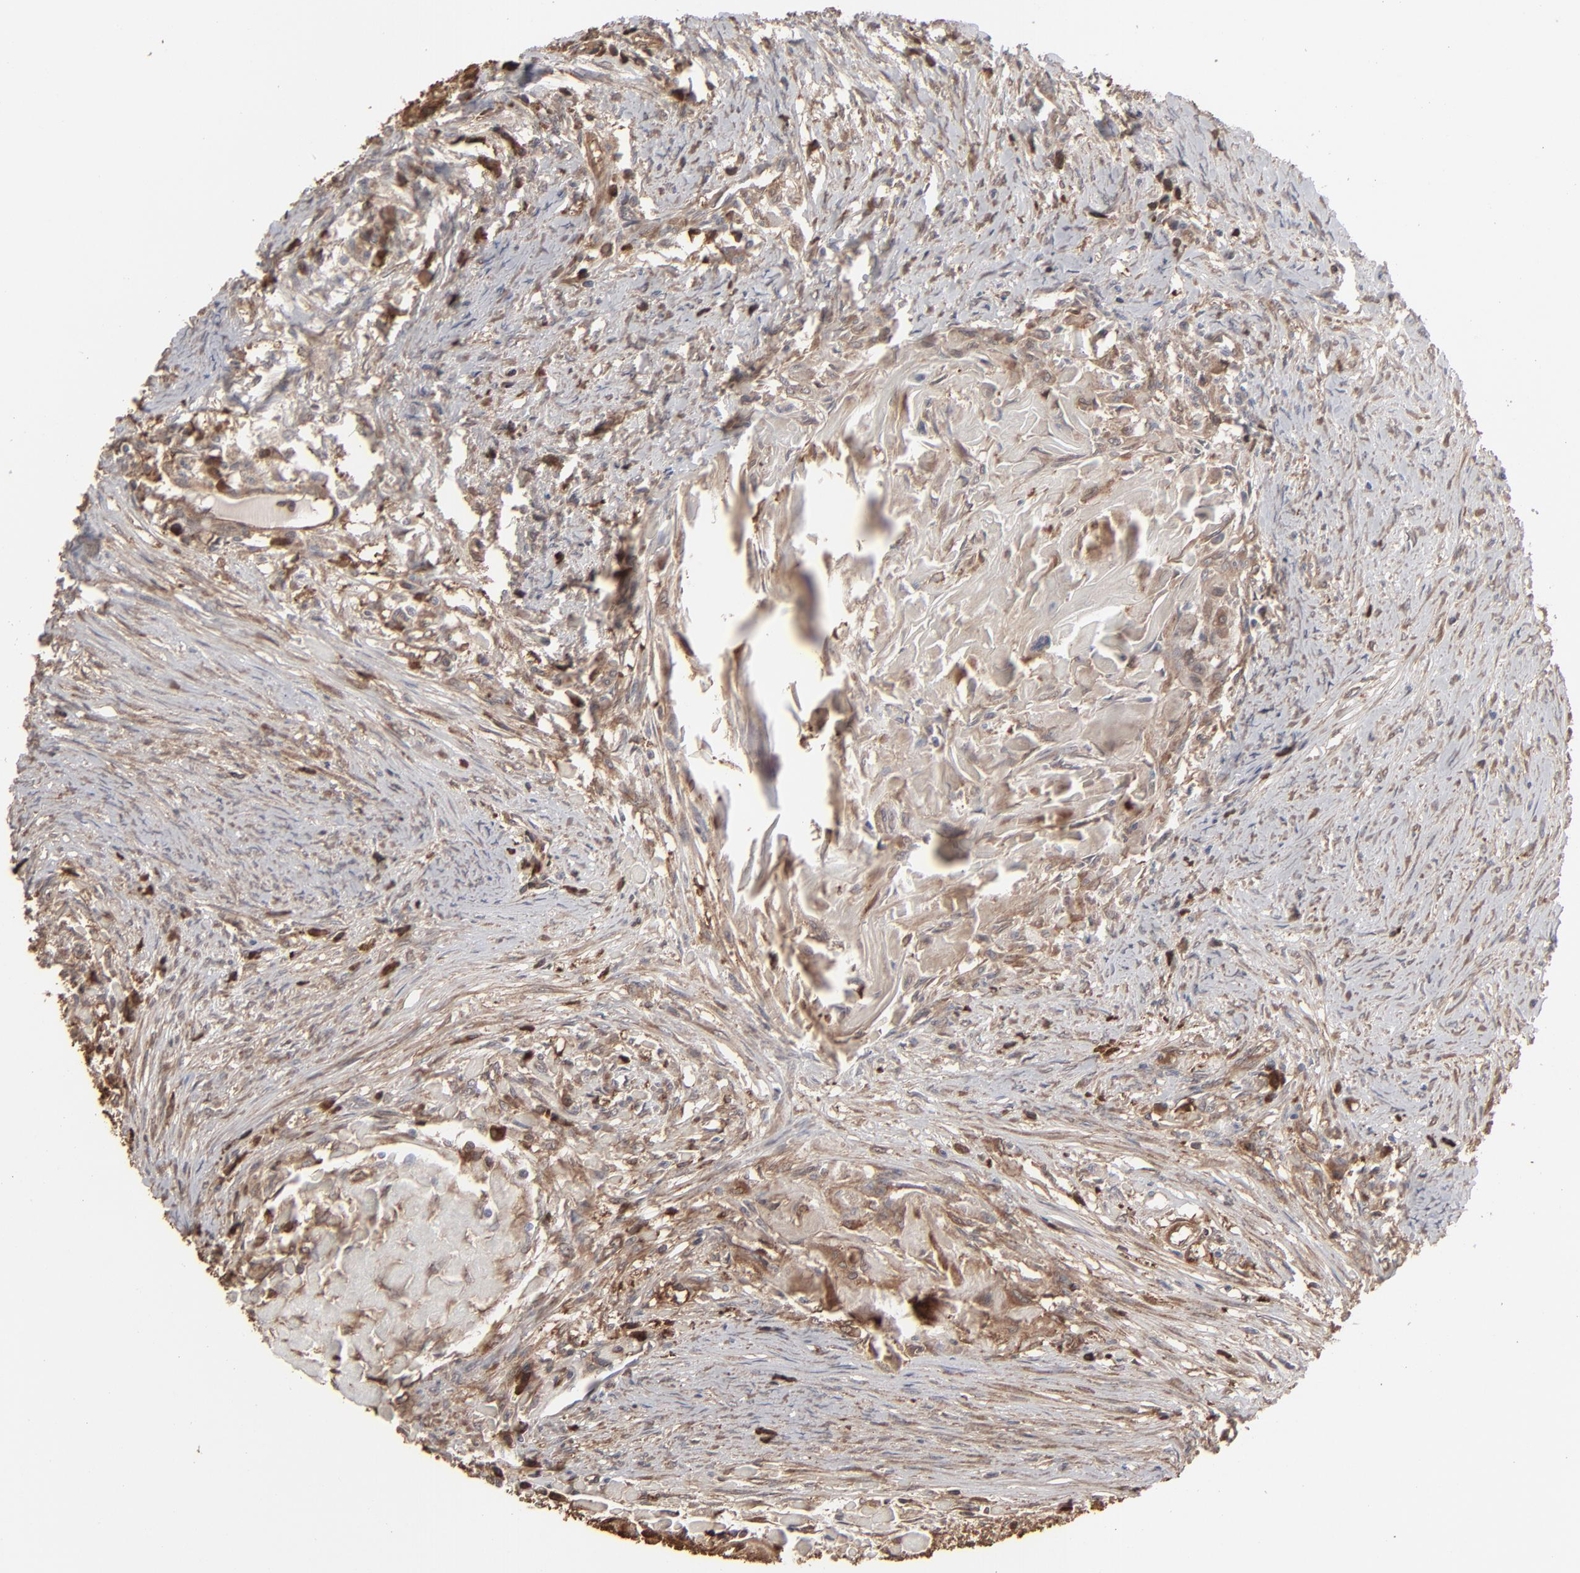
{"staining": {"intensity": "strong", "quantity": ">75%", "location": "cytoplasmic/membranous"}, "tissue": "head and neck cancer", "cell_type": "Tumor cells", "image_type": "cancer", "snomed": [{"axis": "morphology", "description": "Squamous cell carcinoma, NOS"}, {"axis": "topography", "description": "Head-Neck"}], "caption": "A brown stain labels strong cytoplasmic/membranous positivity of a protein in human head and neck squamous cell carcinoma tumor cells.", "gene": "NME1-NME2", "patient": {"sex": "male", "age": 64}}